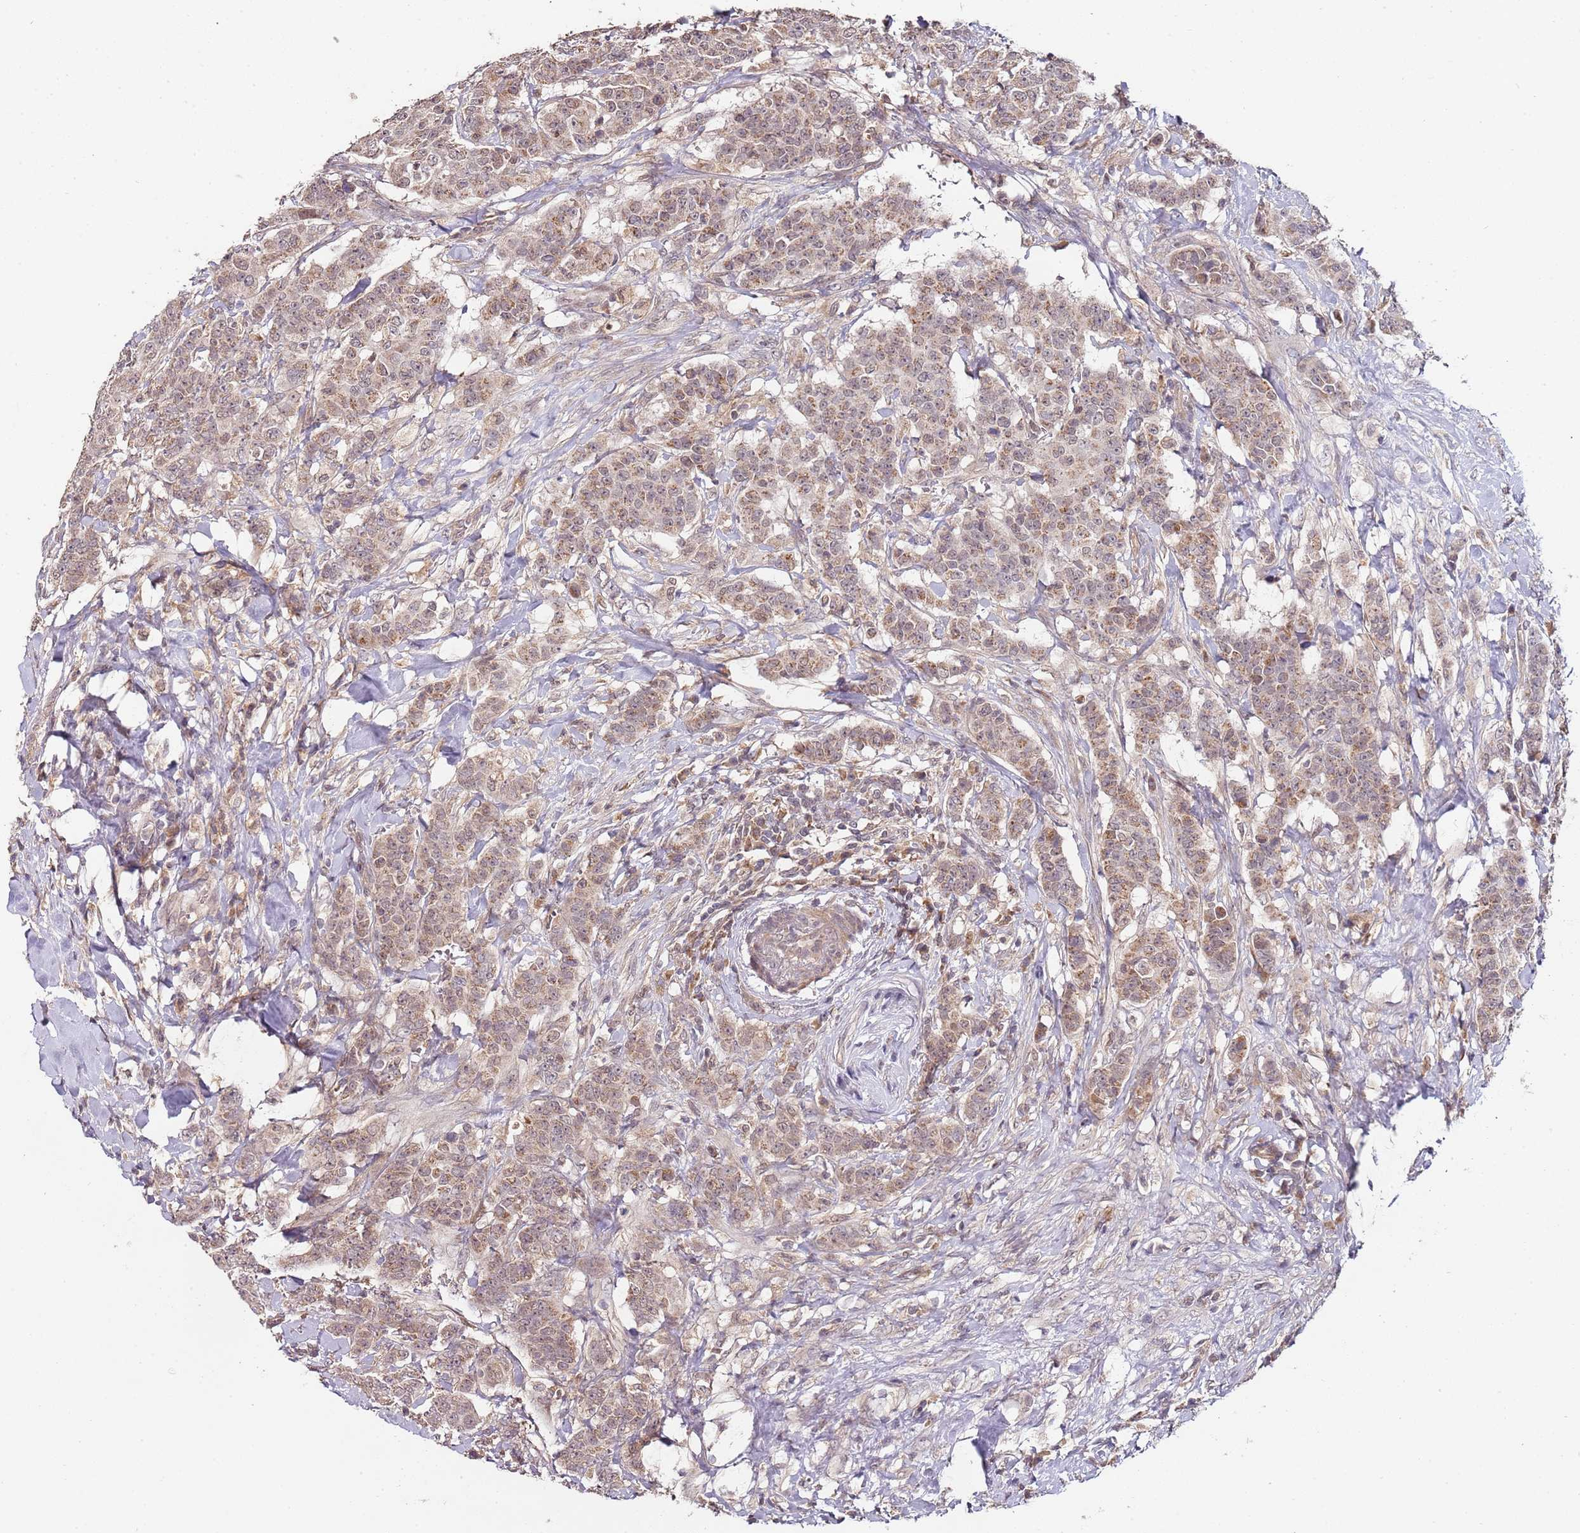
{"staining": {"intensity": "weak", "quantity": ">75%", "location": "cytoplasmic/membranous,nuclear"}, "tissue": "breast cancer", "cell_type": "Tumor cells", "image_type": "cancer", "snomed": [{"axis": "morphology", "description": "Duct carcinoma"}, {"axis": "topography", "description": "Breast"}], "caption": "Breast invasive ductal carcinoma stained with a brown dye shows weak cytoplasmic/membranous and nuclear positive expression in approximately >75% of tumor cells.", "gene": "LIN37", "patient": {"sex": "female", "age": 40}}